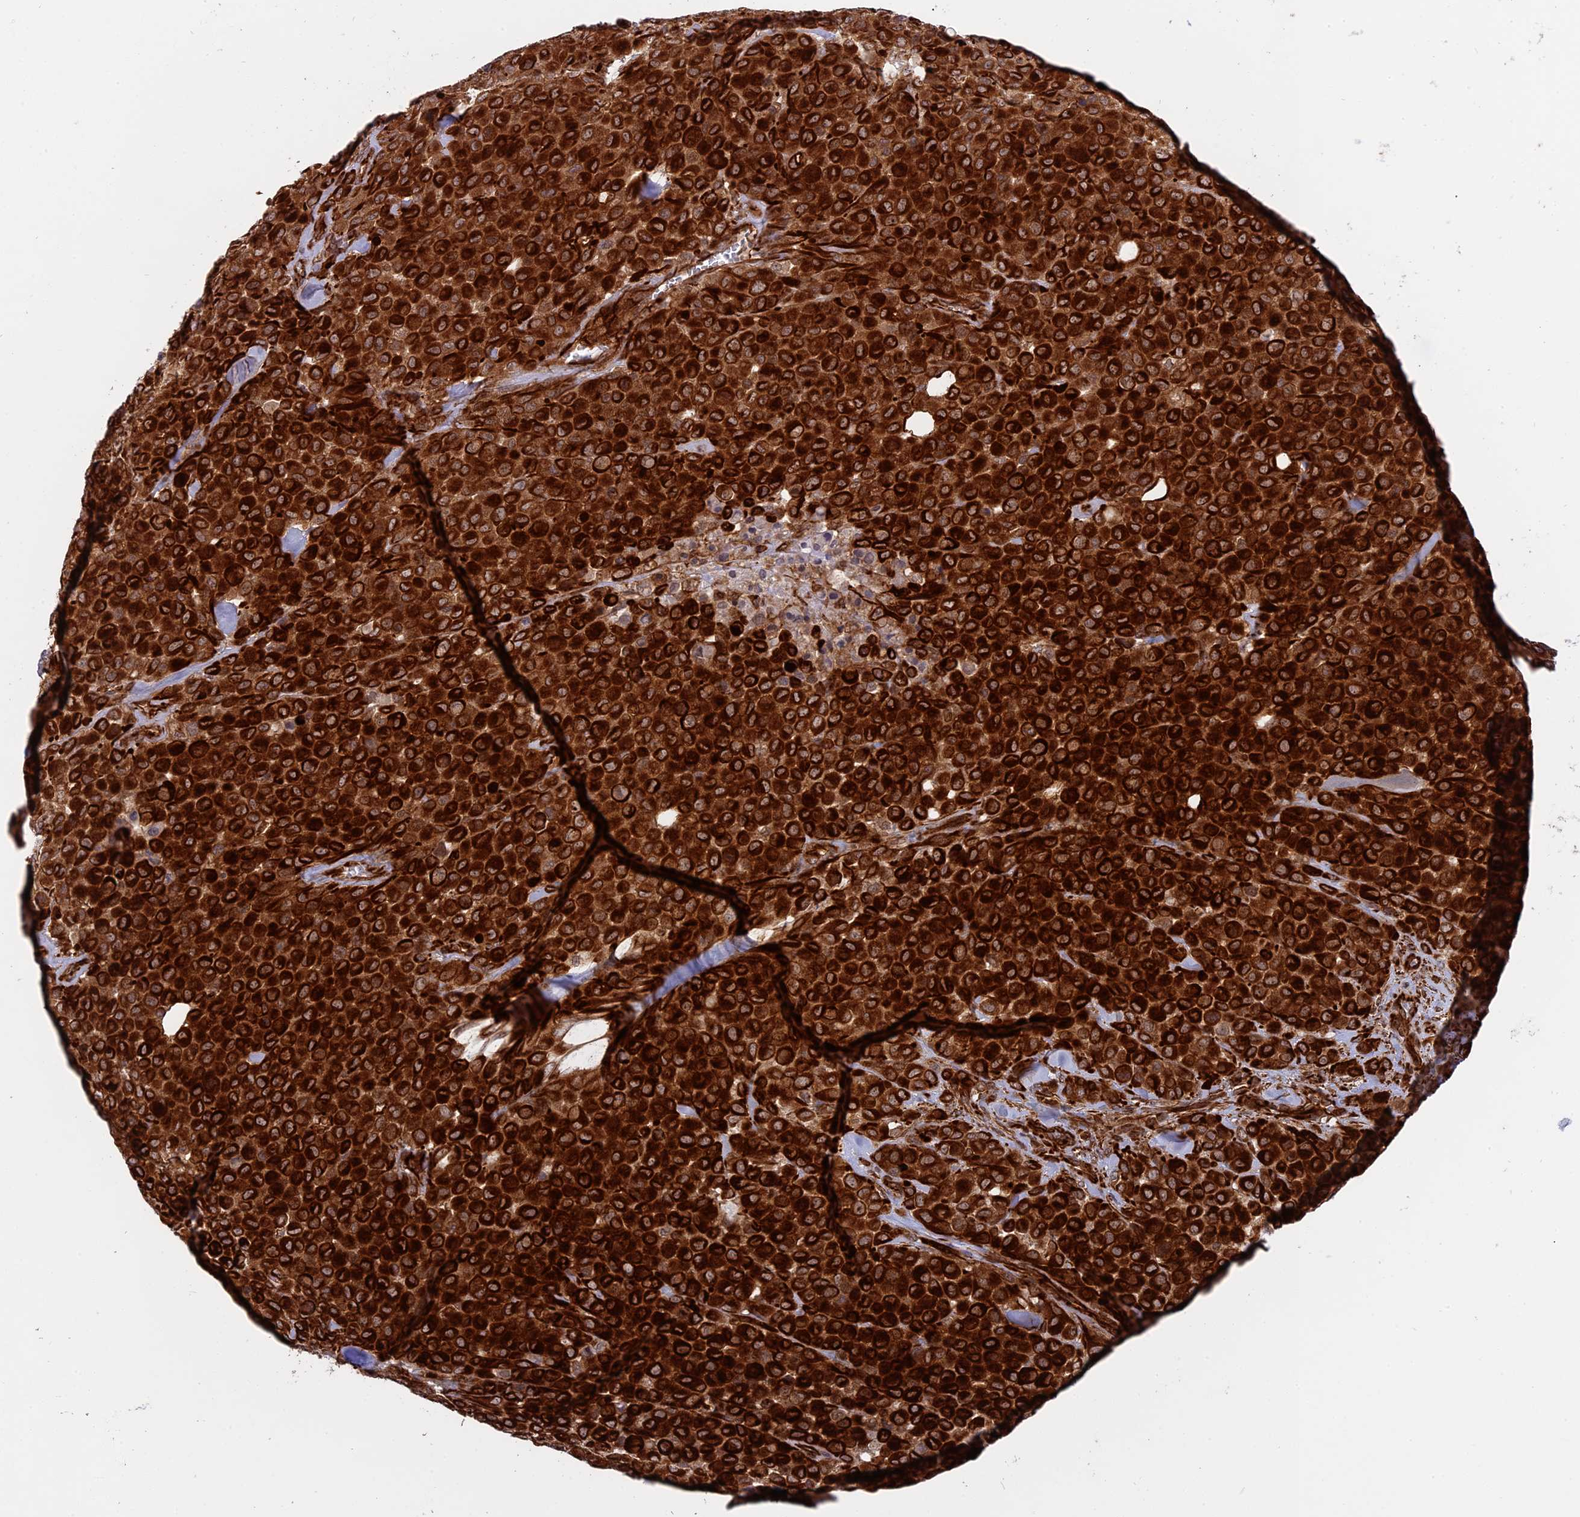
{"staining": {"intensity": "strong", "quantity": ">75%", "location": "cytoplasmic/membranous"}, "tissue": "melanoma", "cell_type": "Tumor cells", "image_type": "cancer", "snomed": [{"axis": "morphology", "description": "Malignant melanoma, Metastatic site"}, {"axis": "topography", "description": "Skin"}], "caption": "Protein analysis of malignant melanoma (metastatic site) tissue demonstrates strong cytoplasmic/membranous positivity in about >75% of tumor cells. Nuclei are stained in blue.", "gene": "PHLDB3", "patient": {"sex": "female", "age": 81}}